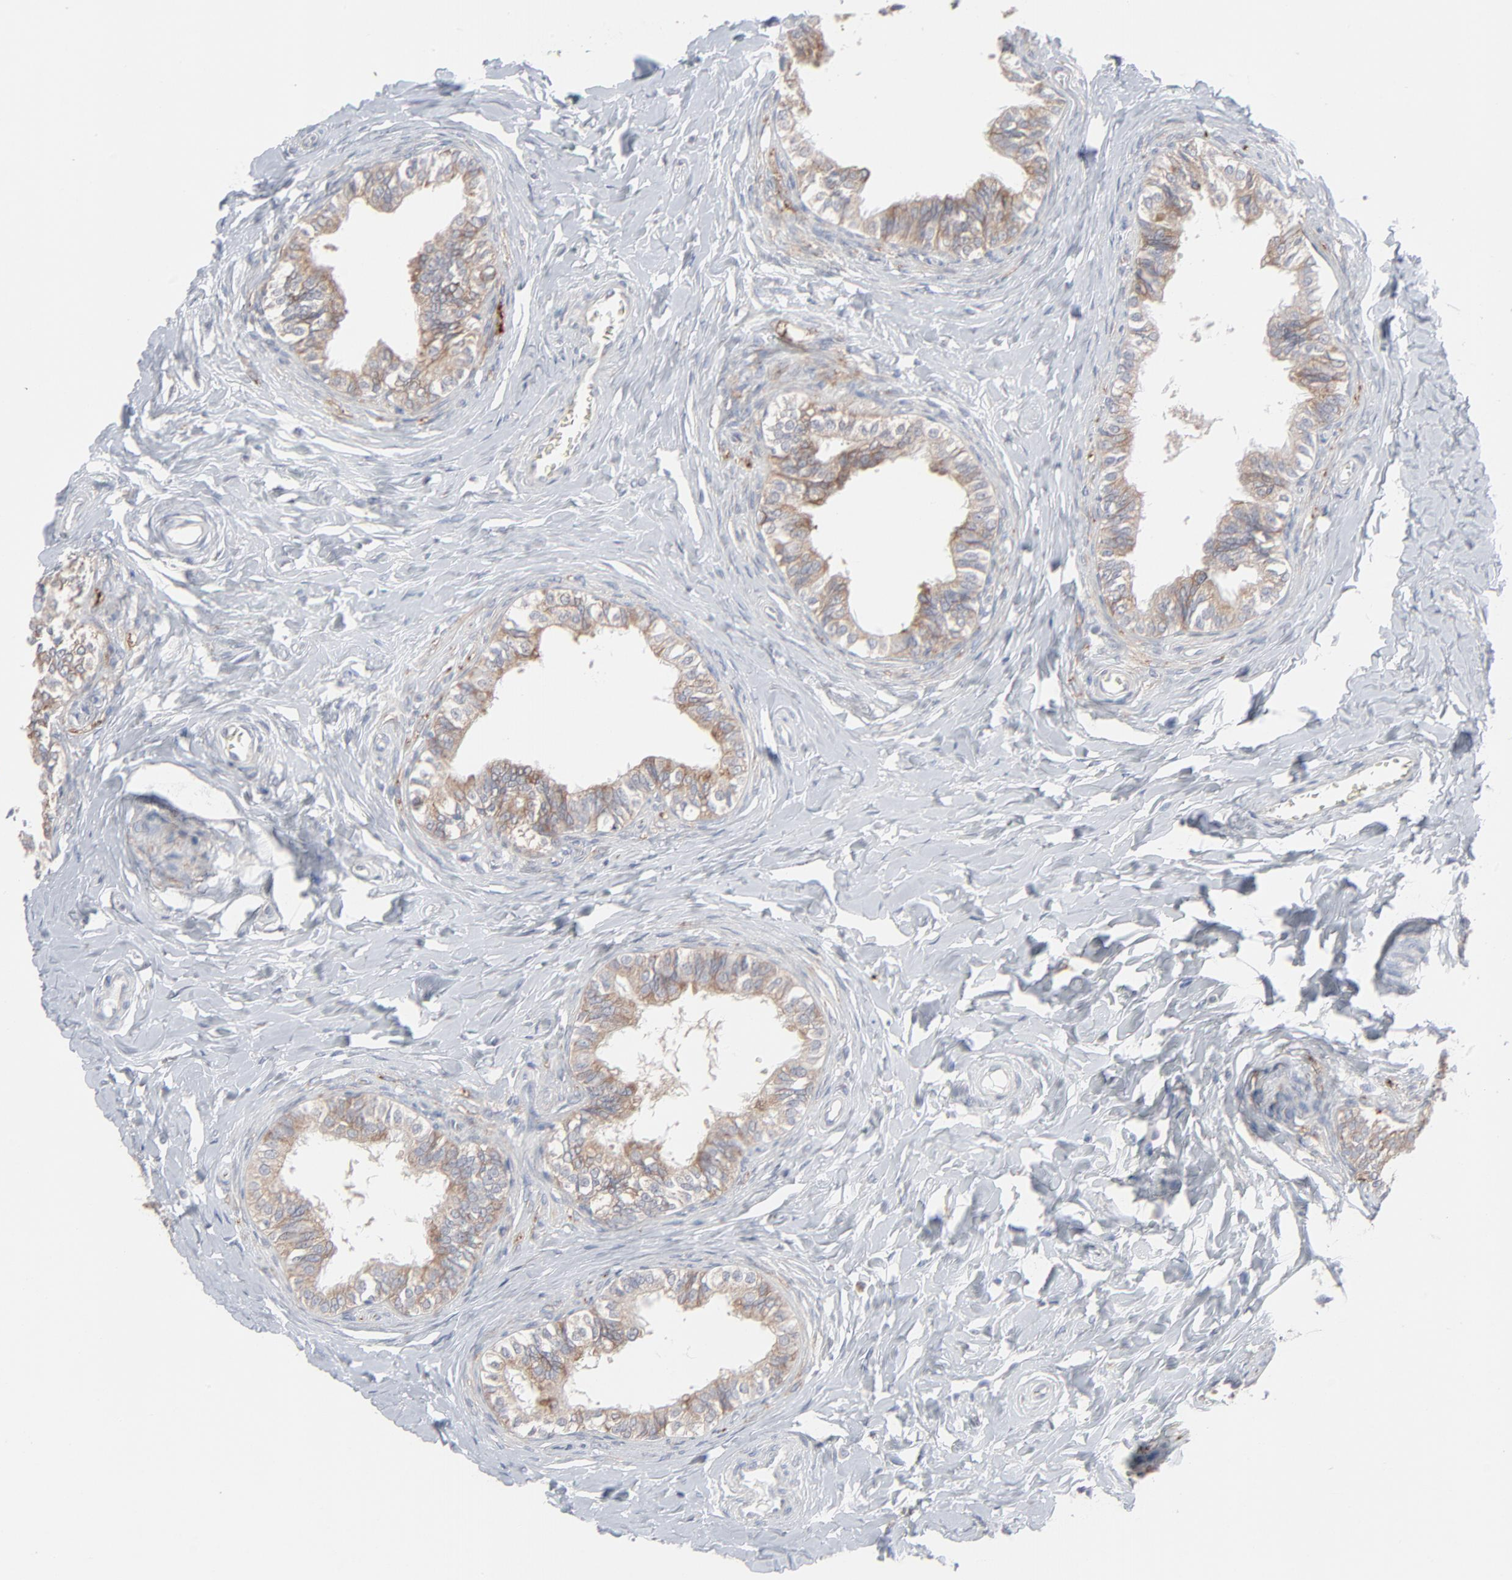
{"staining": {"intensity": "strong", "quantity": ">75%", "location": "cytoplasmic/membranous"}, "tissue": "epididymis", "cell_type": "Glandular cells", "image_type": "normal", "snomed": [{"axis": "morphology", "description": "Normal tissue, NOS"}, {"axis": "topography", "description": "Soft tissue"}, {"axis": "topography", "description": "Epididymis"}], "caption": "Immunohistochemical staining of unremarkable epididymis exhibits >75% levels of strong cytoplasmic/membranous protein expression in about >75% of glandular cells.", "gene": "KDSR", "patient": {"sex": "male", "age": 26}}